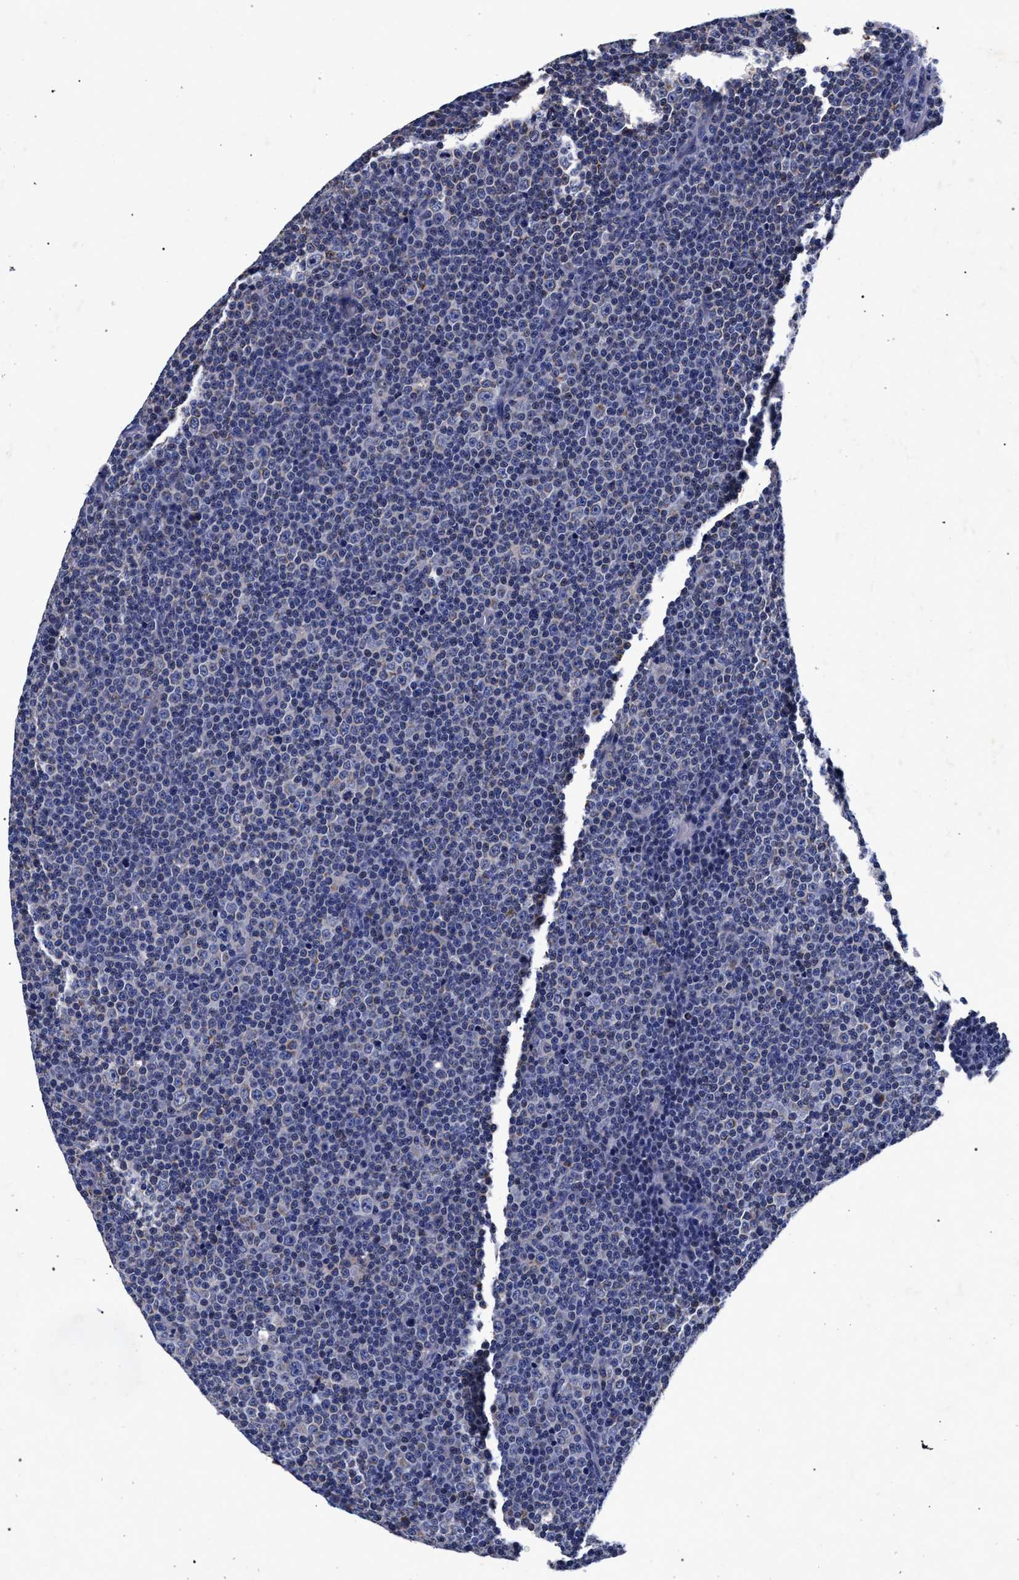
{"staining": {"intensity": "negative", "quantity": "none", "location": "none"}, "tissue": "lymphoma", "cell_type": "Tumor cells", "image_type": "cancer", "snomed": [{"axis": "morphology", "description": "Malignant lymphoma, non-Hodgkin's type, Low grade"}, {"axis": "topography", "description": "Lymph node"}], "caption": "An immunohistochemistry histopathology image of lymphoma is shown. There is no staining in tumor cells of lymphoma.", "gene": "HSD17B14", "patient": {"sex": "female", "age": 67}}